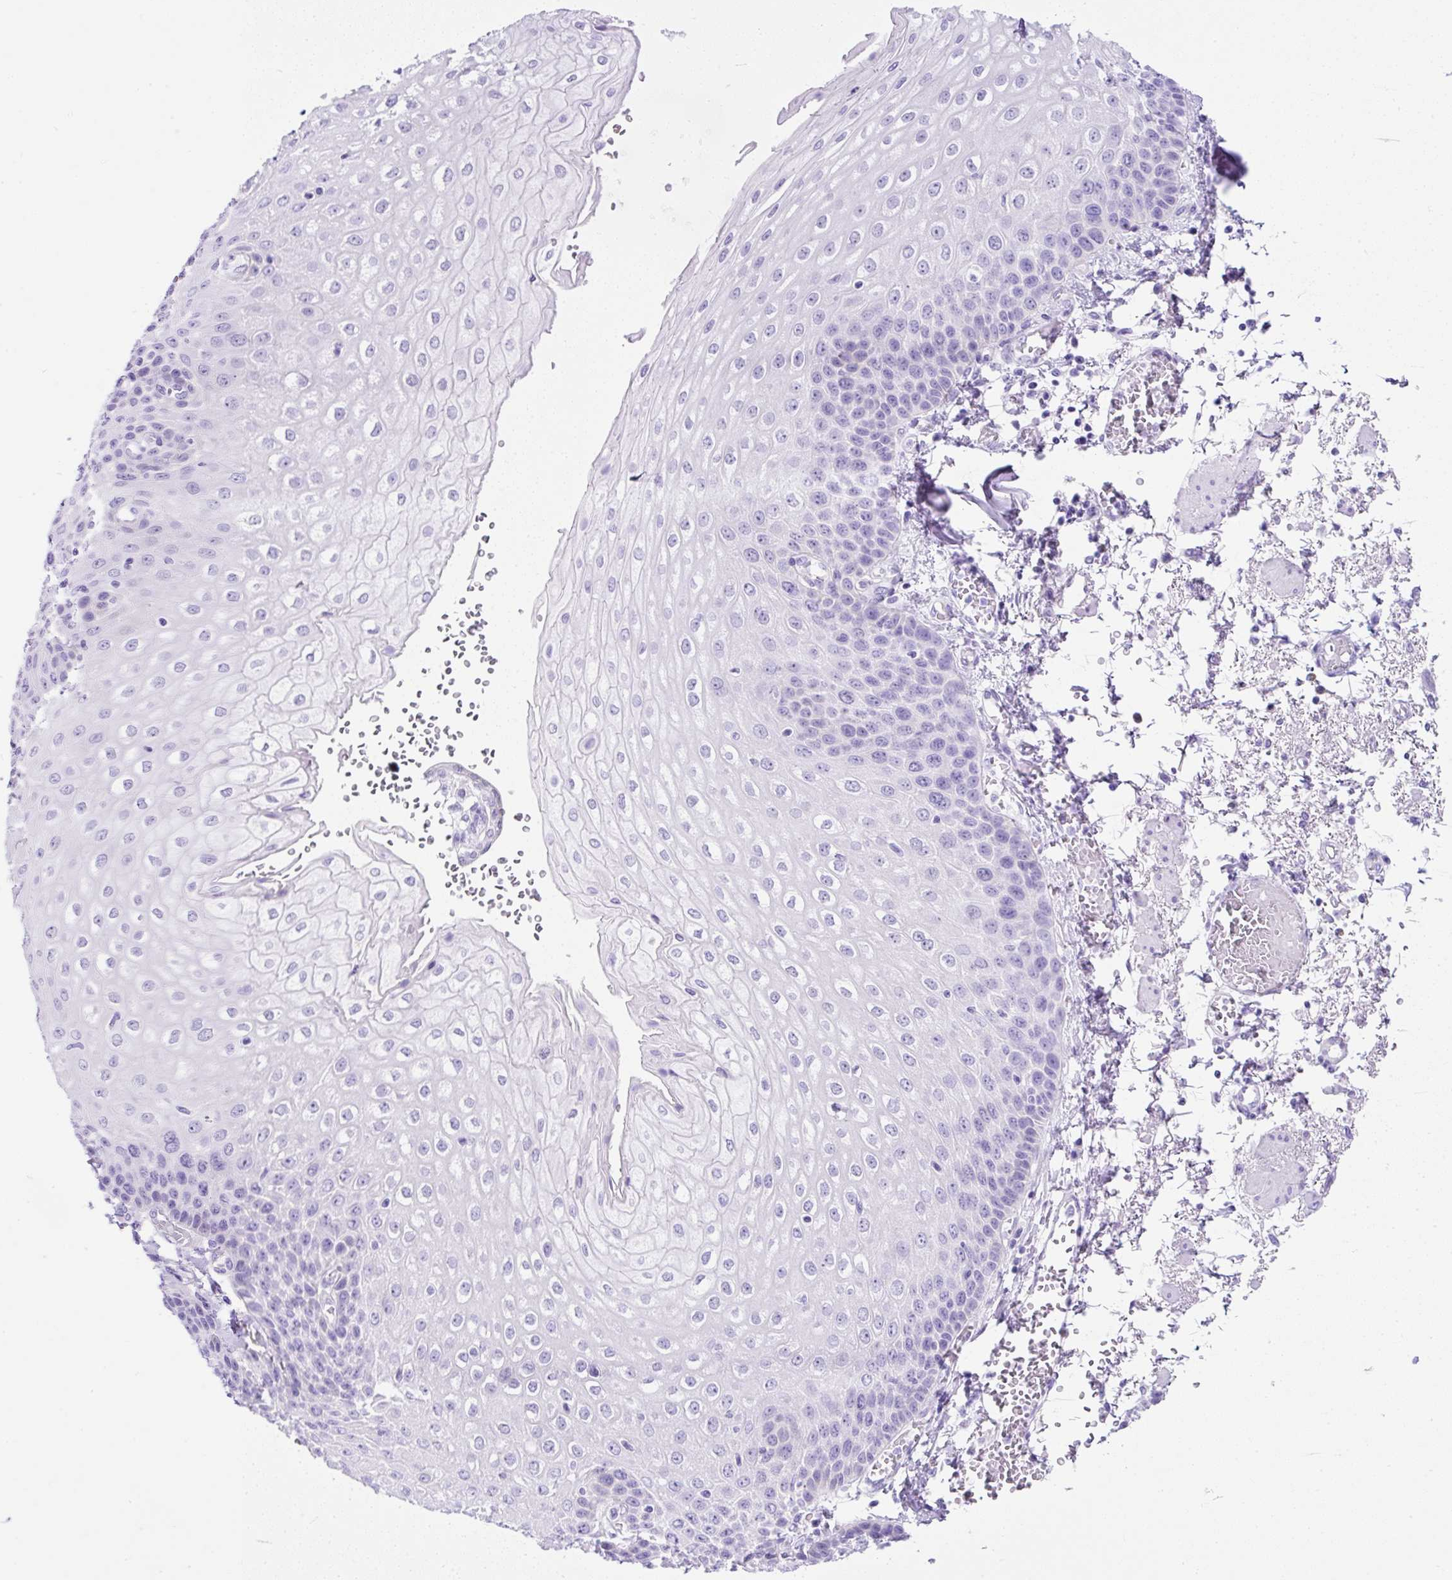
{"staining": {"intensity": "negative", "quantity": "none", "location": "none"}, "tissue": "esophagus", "cell_type": "Squamous epithelial cells", "image_type": "normal", "snomed": [{"axis": "morphology", "description": "Normal tissue, NOS"}, {"axis": "morphology", "description": "Adenocarcinoma, NOS"}, {"axis": "topography", "description": "Esophagus"}], "caption": "The image shows no staining of squamous epithelial cells in benign esophagus. The staining was performed using DAB (3,3'-diaminobenzidine) to visualize the protein expression in brown, while the nuclei were stained in blue with hematoxylin (Magnification: 20x).", "gene": "KRT12", "patient": {"sex": "male", "age": 81}}